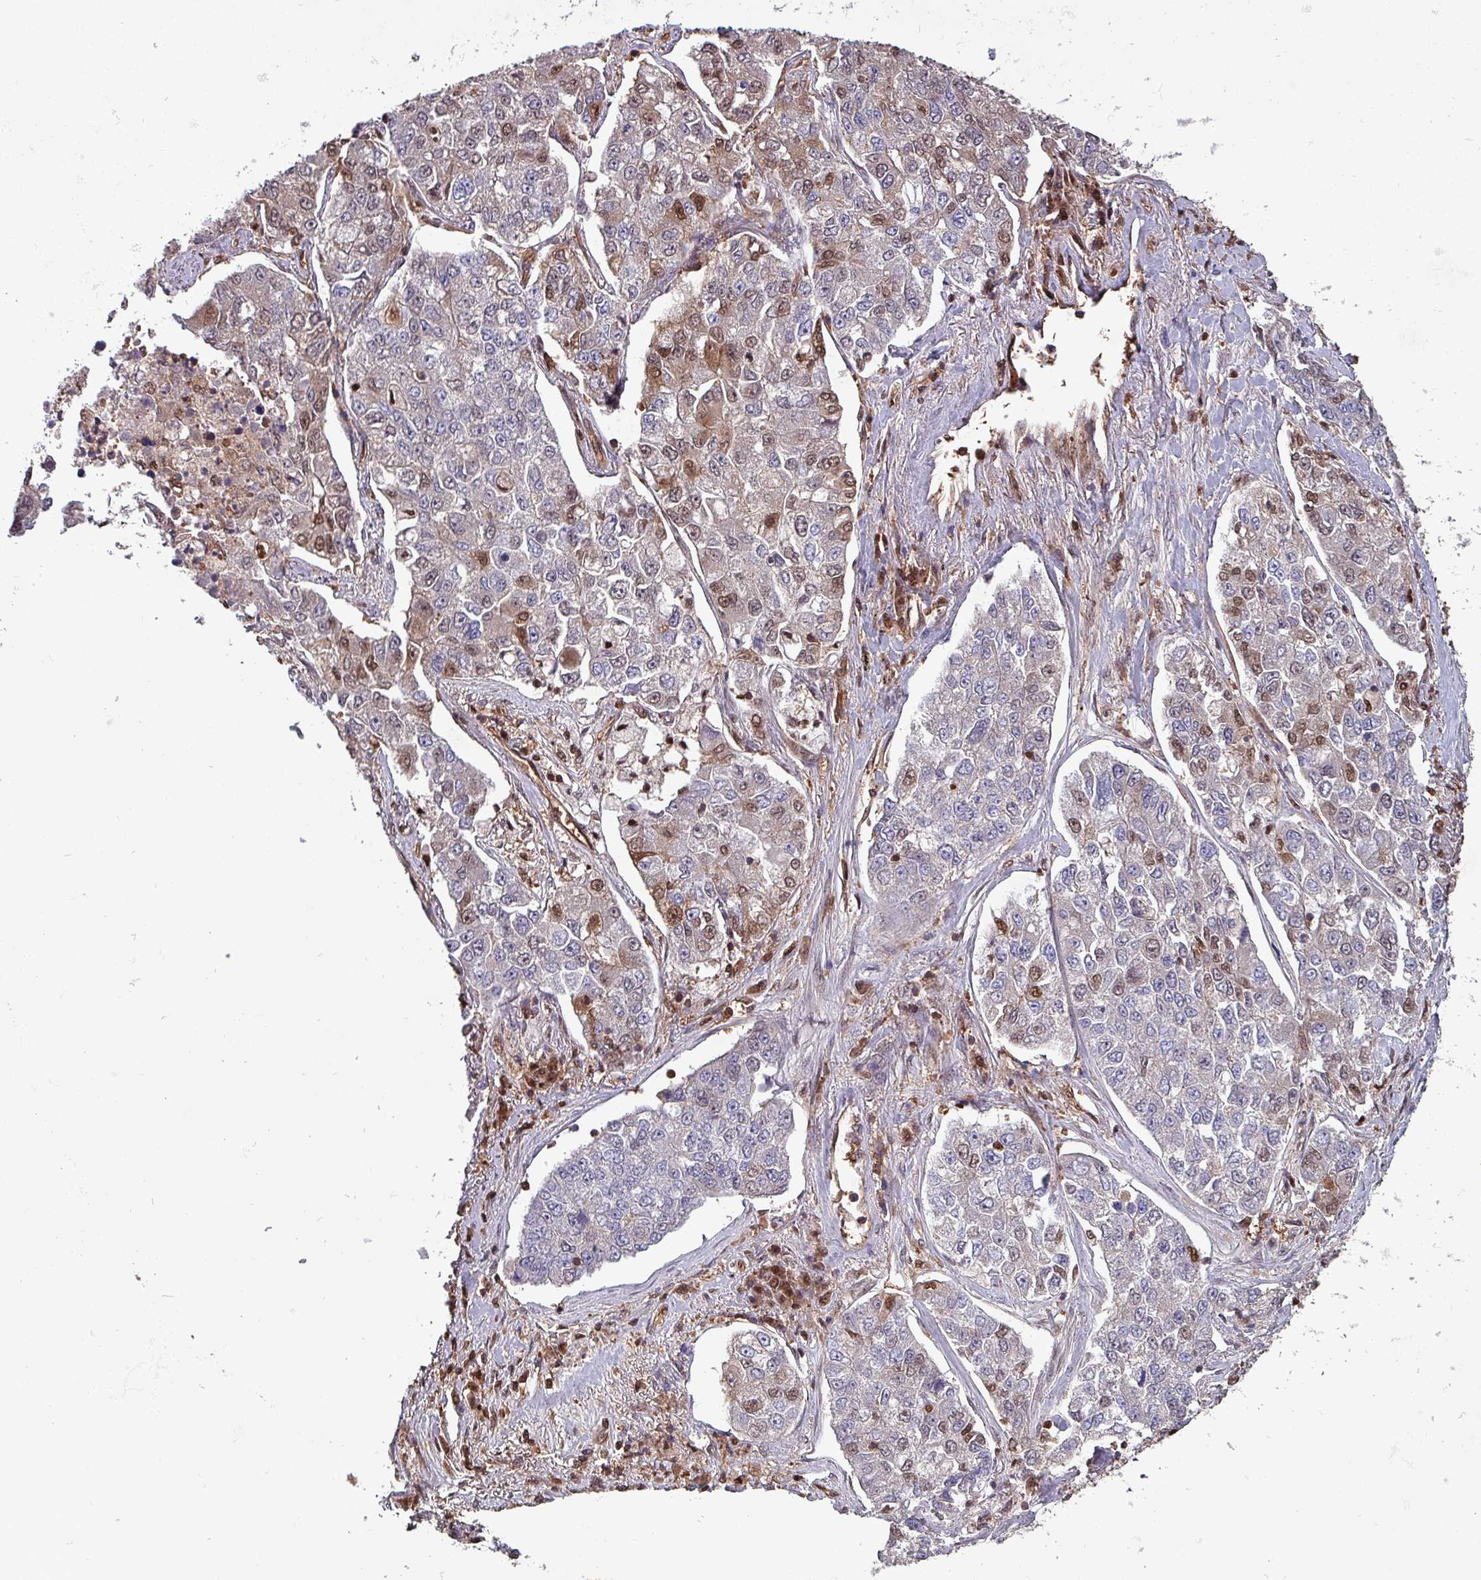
{"staining": {"intensity": "moderate", "quantity": "<25%", "location": "nuclear"}, "tissue": "lung cancer", "cell_type": "Tumor cells", "image_type": "cancer", "snomed": [{"axis": "morphology", "description": "Adenocarcinoma, NOS"}, {"axis": "topography", "description": "Lung"}], "caption": "This histopathology image shows IHC staining of lung cancer (adenocarcinoma), with low moderate nuclear expression in approximately <25% of tumor cells.", "gene": "PSMB8", "patient": {"sex": "male", "age": 49}}